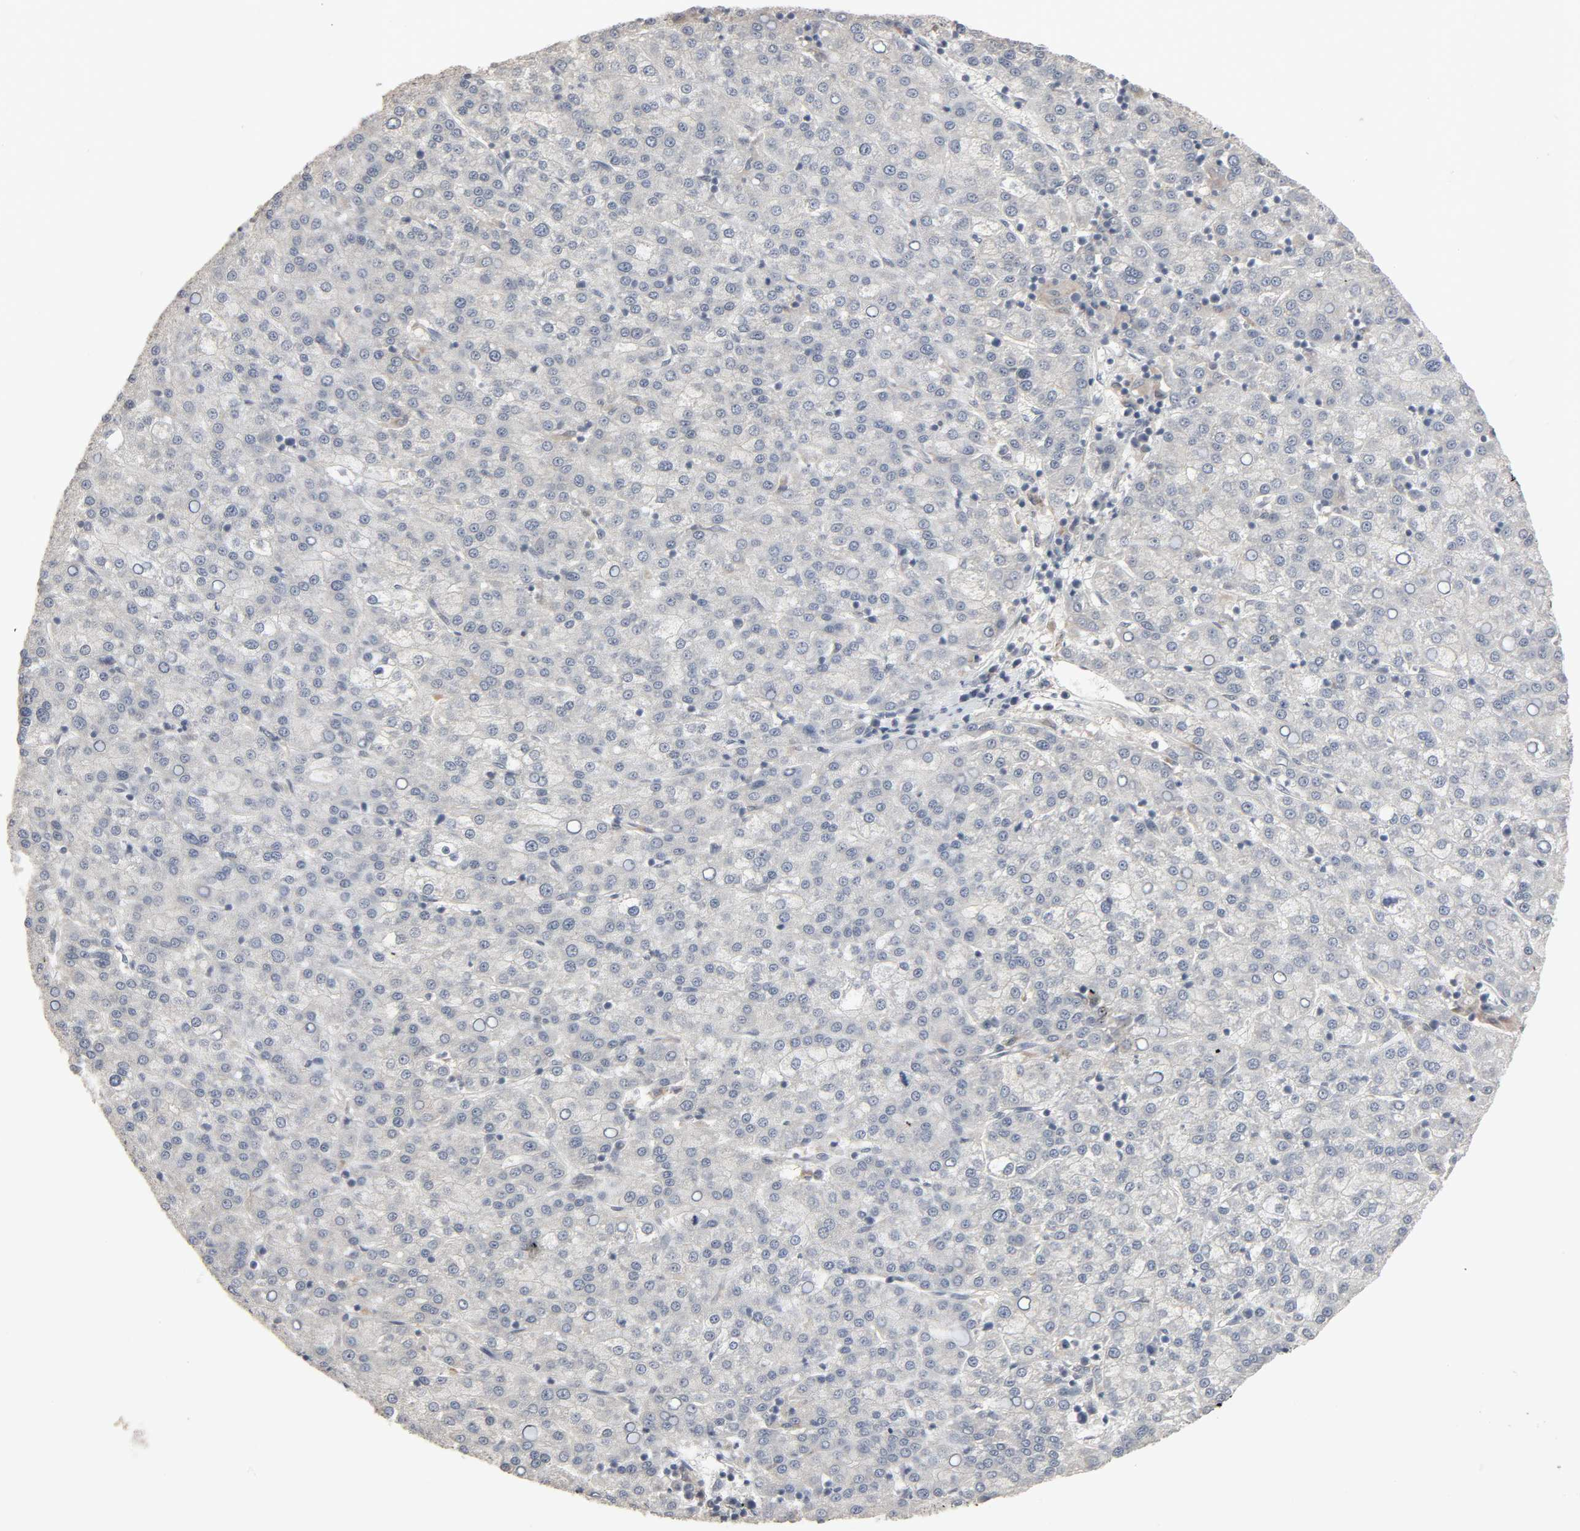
{"staining": {"intensity": "negative", "quantity": "none", "location": "none"}, "tissue": "liver cancer", "cell_type": "Tumor cells", "image_type": "cancer", "snomed": [{"axis": "morphology", "description": "Carcinoma, Hepatocellular, NOS"}, {"axis": "topography", "description": "Liver"}], "caption": "Immunohistochemistry micrograph of neoplastic tissue: liver hepatocellular carcinoma stained with DAB displays no significant protein positivity in tumor cells.", "gene": "ZNF222", "patient": {"sex": "female", "age": 58}}